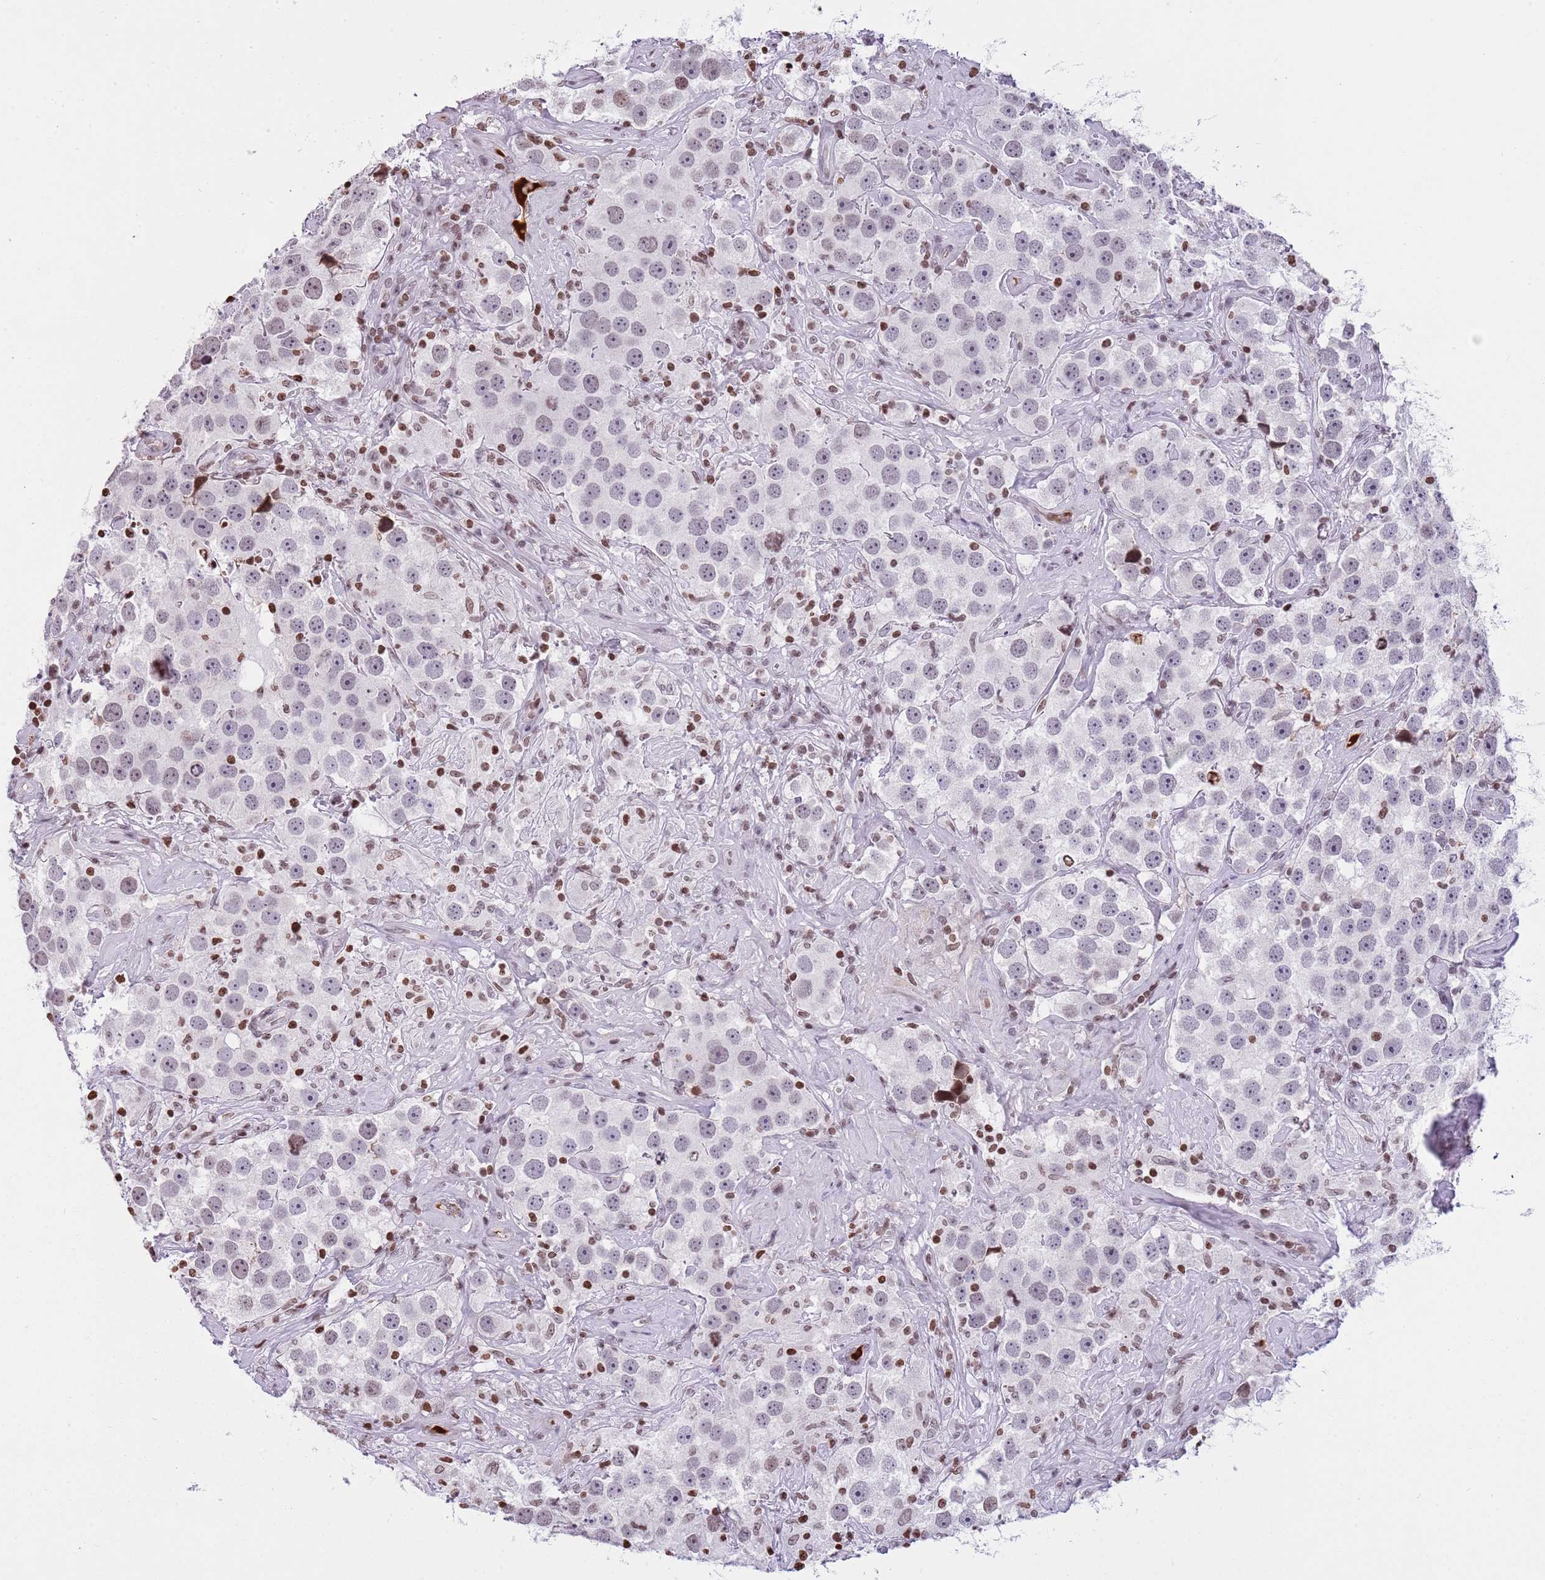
{"staining": {"intensity": "weak", "quantity": "<25%", "location": "nuclear"}, "tissue": "testis cancer", "cell_type": "Tumor cells", "image_type": "cancer", "snomed": [{"axis": "morphology", "description": "Seminoma, NOS"}, {"axis": "topography", "description": "Testis"}], "caption": "There is no significant positivity in tumor cells of testis cancer.", "gene": "KPNA3", "patient": {"sex": "male", "age": 49}}